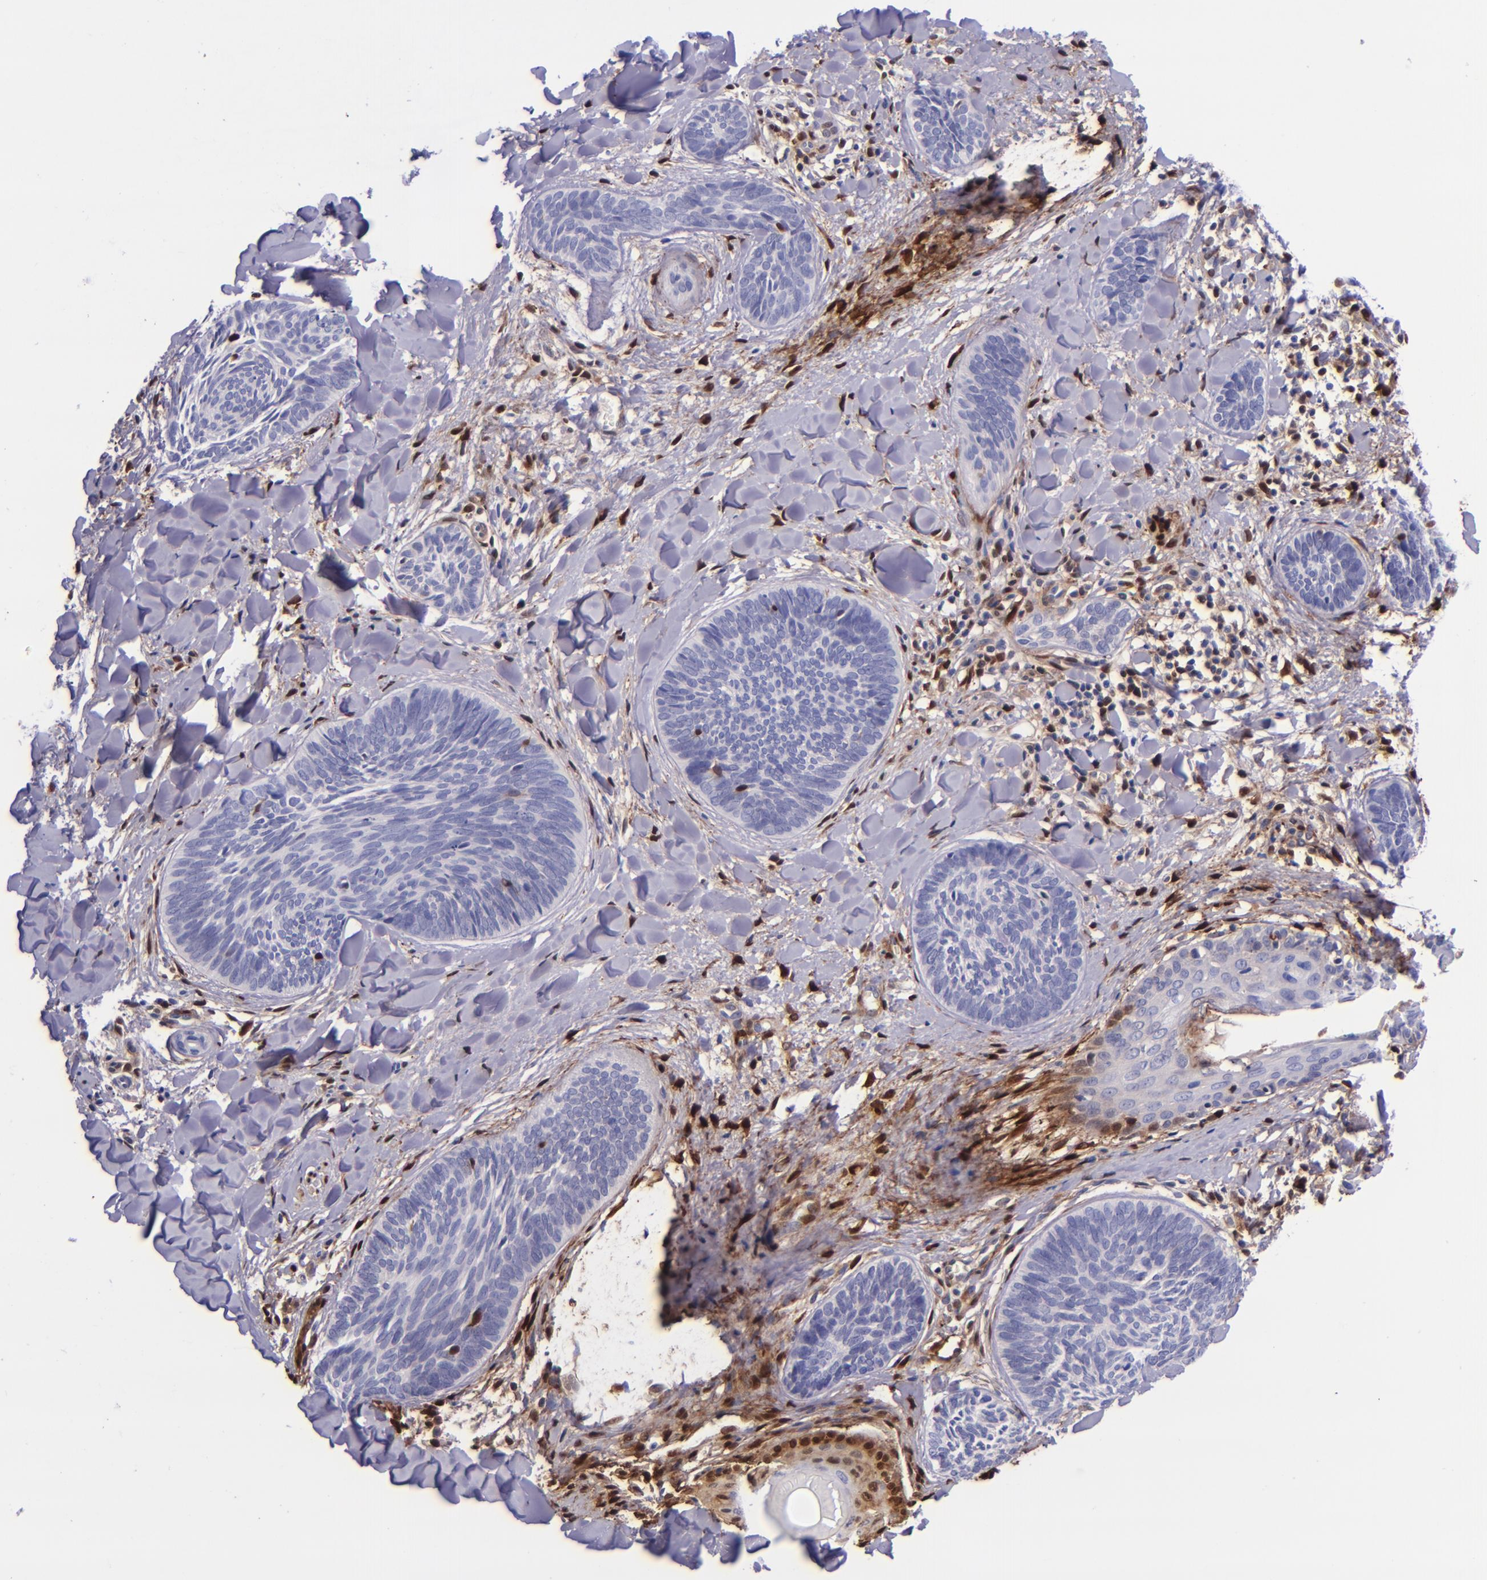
{"staining": {"intensity": "negative", "quantity": "none", "location": "none"}, "tissue": "skin cancer", "cell_type": "Tumor cells", "image_type": "cancer", "snomed": [{"axis": "morphology", "description": "Basal cell carcinoma"}, {"axis": "topography", "description": "Skin"}], "caption": "The IHC image has no significant staining in tumor cells of basal cell carcinoma (skin) tissue. (Immunohistochemistry, brightfield microscopy, high magnification).", "gene": "LGALS1", "patient": {"sex": "female", "age": 81}}